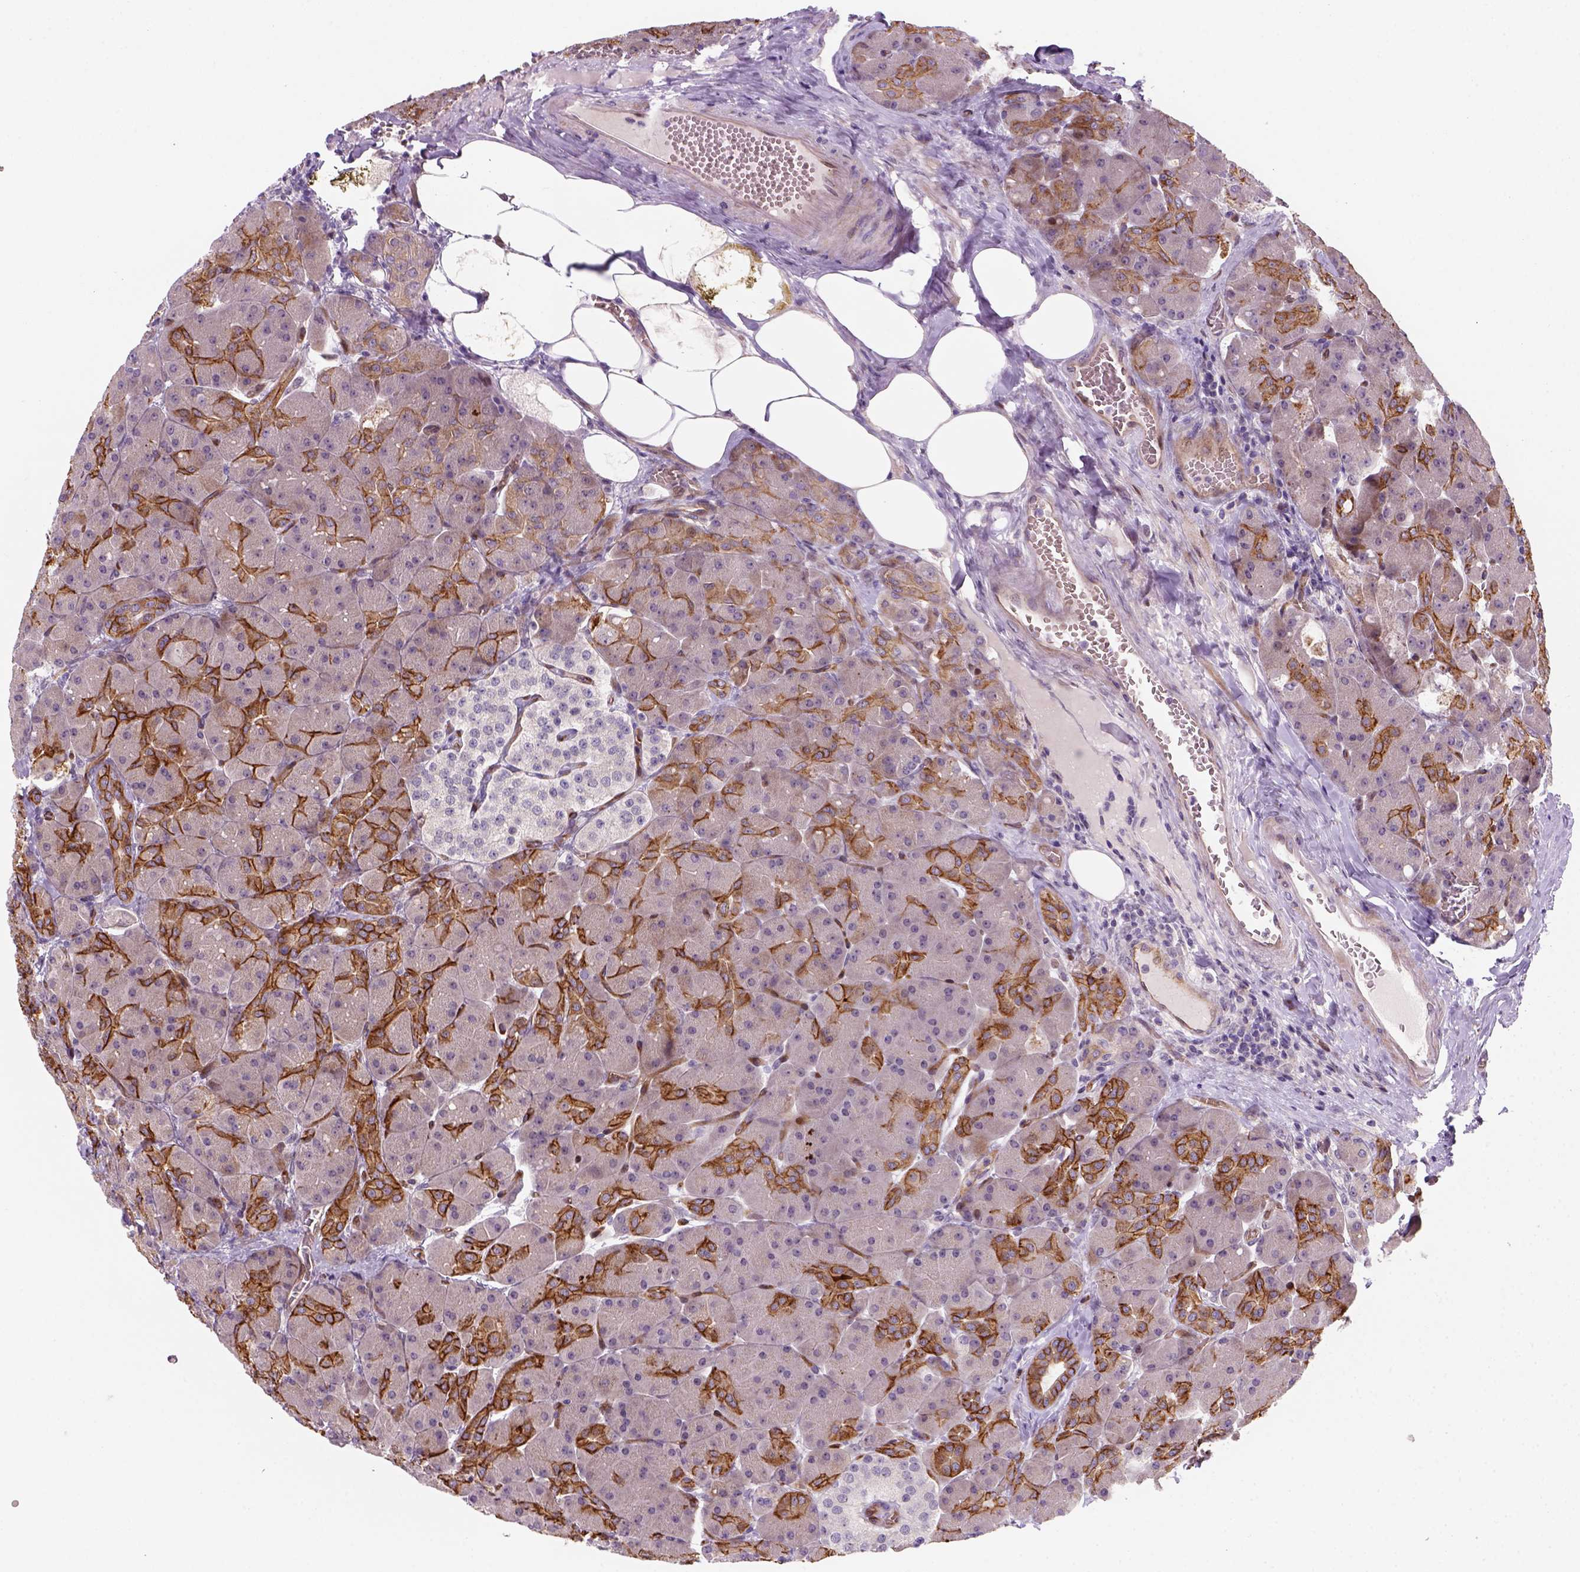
{"staining": {"intensity": "strong", "quantity": "25%-75%", "location": "cytoplasmic/membranous"}, "tissue": "pancreas", "cell_type": "Exocrine glandular cells", "image_type": "normal", "snomed": [{"axis": "morphology", "description": "Normal tissue, NOS"}, {"axis": "topography", "description": "Pancreas"}], "caption": "Exocrine glandular cells demonstrate high levels of strong cytoplasmic/membranous positivity in about 25%-75% of cells in benign pancreas. Using DAB (3,3'-diaminobenzidine) (brown) and hematoxylin (blue) stains, captured at high magnification using brightfield microscopy.", "gene": "VSTM5", "patient": {"sex": "male", "age": 55}}